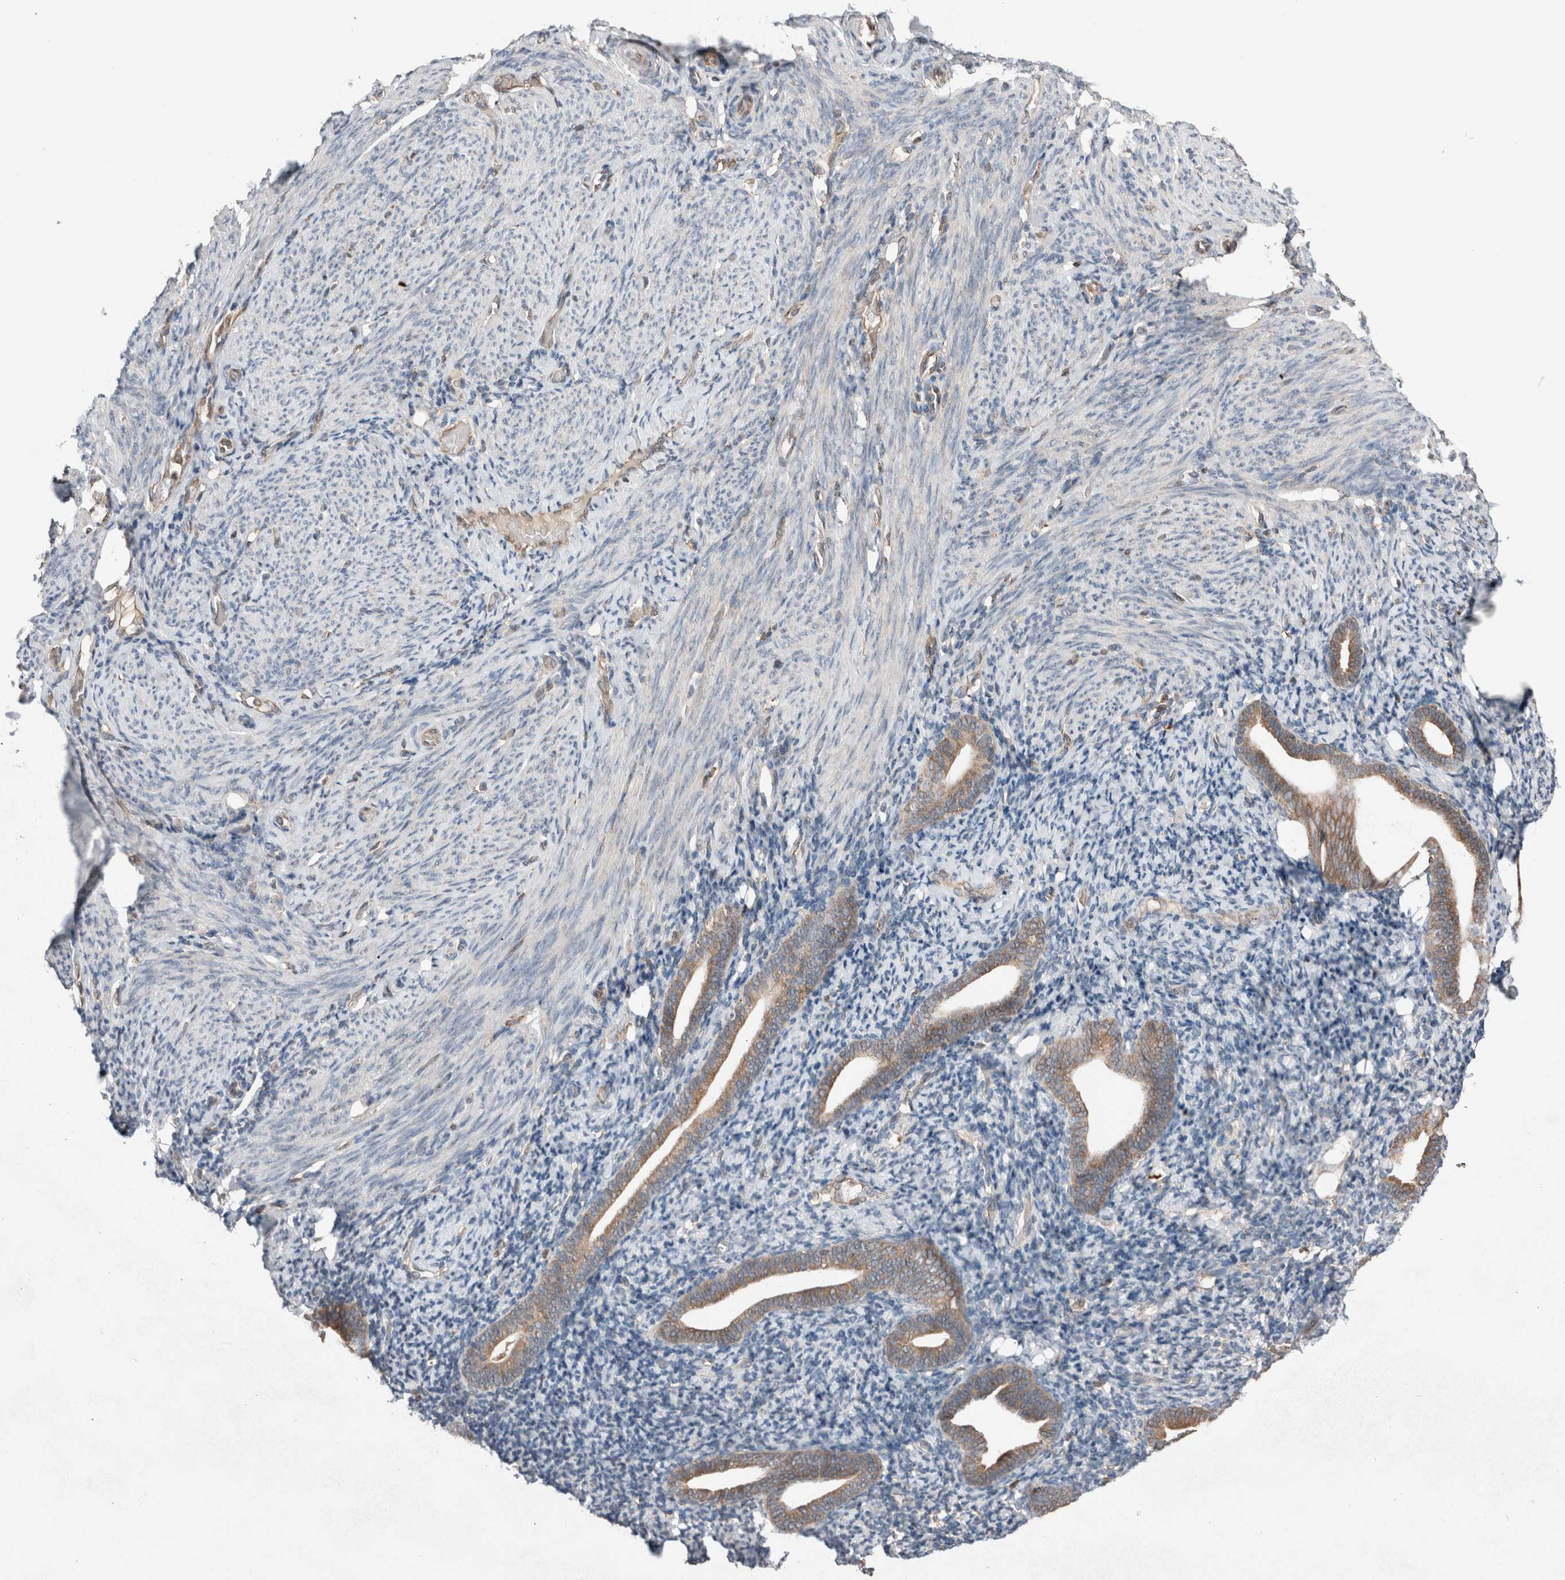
{"staining": {"intensity": "weak", "quantity": "<25%", "location": "cytoplasmic/membranous"}, "tissue": "endometrium", "cell_type": "Cells in endometrial stroma", "image_type": "normal", "snomed": [{"axis": "morphology", "description": "Normal tissue, NOS"}, {"axis": "topography", "description": "Endometrium"}], "caption": "Immunohistochemistry of unremarkable human endometrium shows no expression in cells in endometrial stroma.", "gene": "ERAP2", "patient": {"sex": "female", "age": 51}}